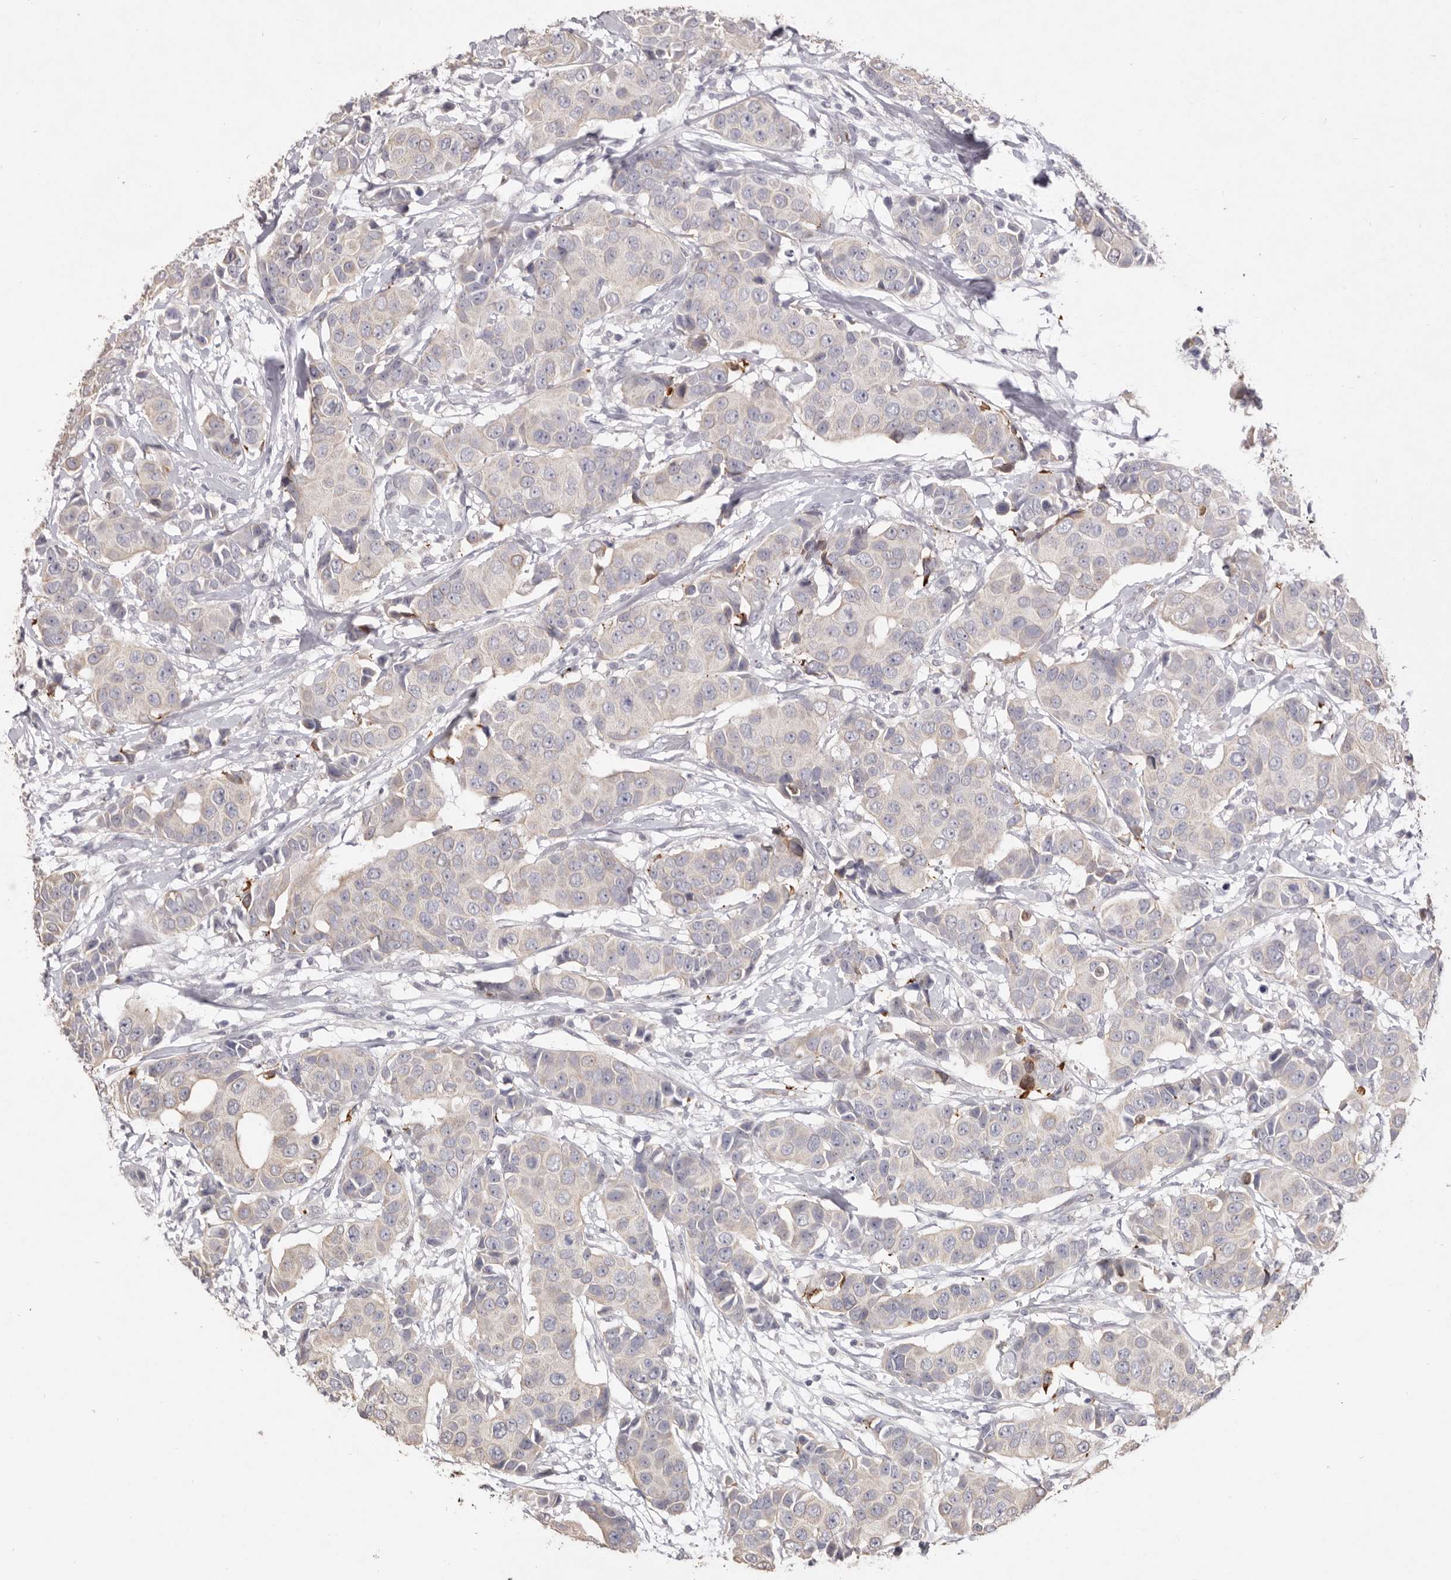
{"staining": {"intensity": "negative", "quantity": "none", "location": "none"}, "tissue": "breast cancer", "cell_type": "Tumor cells", "image_type": "cancer", "snomed": [{"axis": "morphology", "description": "Normal tissue, NOS"}, {"axis": "morphology", "description": "Duct carcinoma"}, {"axis": "topography", "description": "Breast"}], "caption": "A micrograph of human breast invasive ductal carcinoma is negative for staining in tumor cells. (DAB immunohistochemistry (IHC) visualized using brightfield microscopy, high magnification).", "gene": "ZYG11B", "patient": {"sex": "female", "age": 39}}